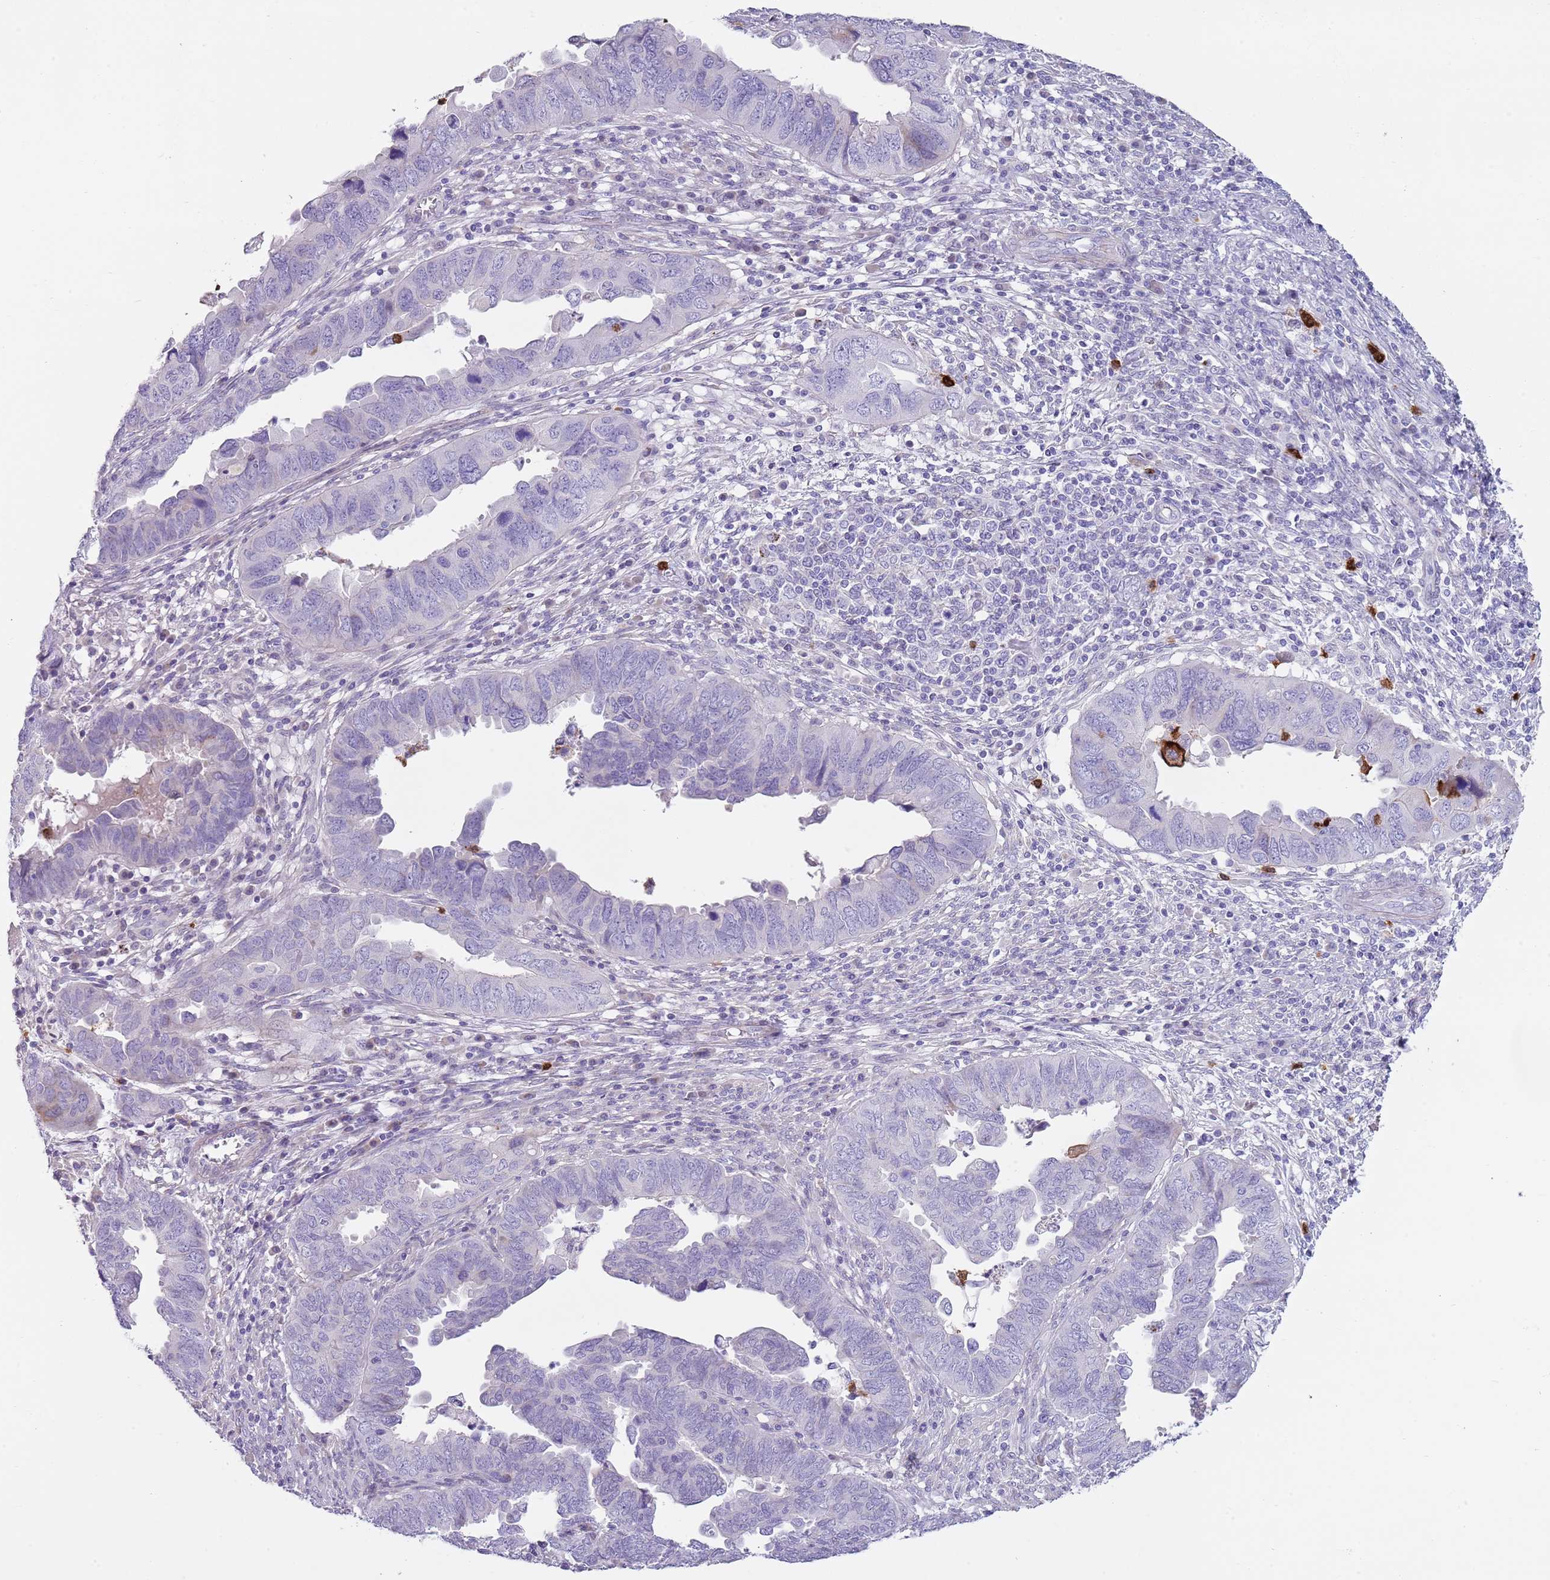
{"staining": {"intensity": "negative", "quantity": "none", "location": "none"}, "tissue": "endometrial cancer", "cell_type": "Tumor cells", "image_type": "cancer", "snomed": [{"axis": "morphology", "description": "Adenocarcinoma, NOS"}, {"axis": "topography", "description": "Endometrium"}], "caption": "A micrograph of human endometrial cancer (adenocarcinoma) is negative for staining in tumor cells.", "gene": "CD177", "patient": {"sex": "female", "age": 79}}